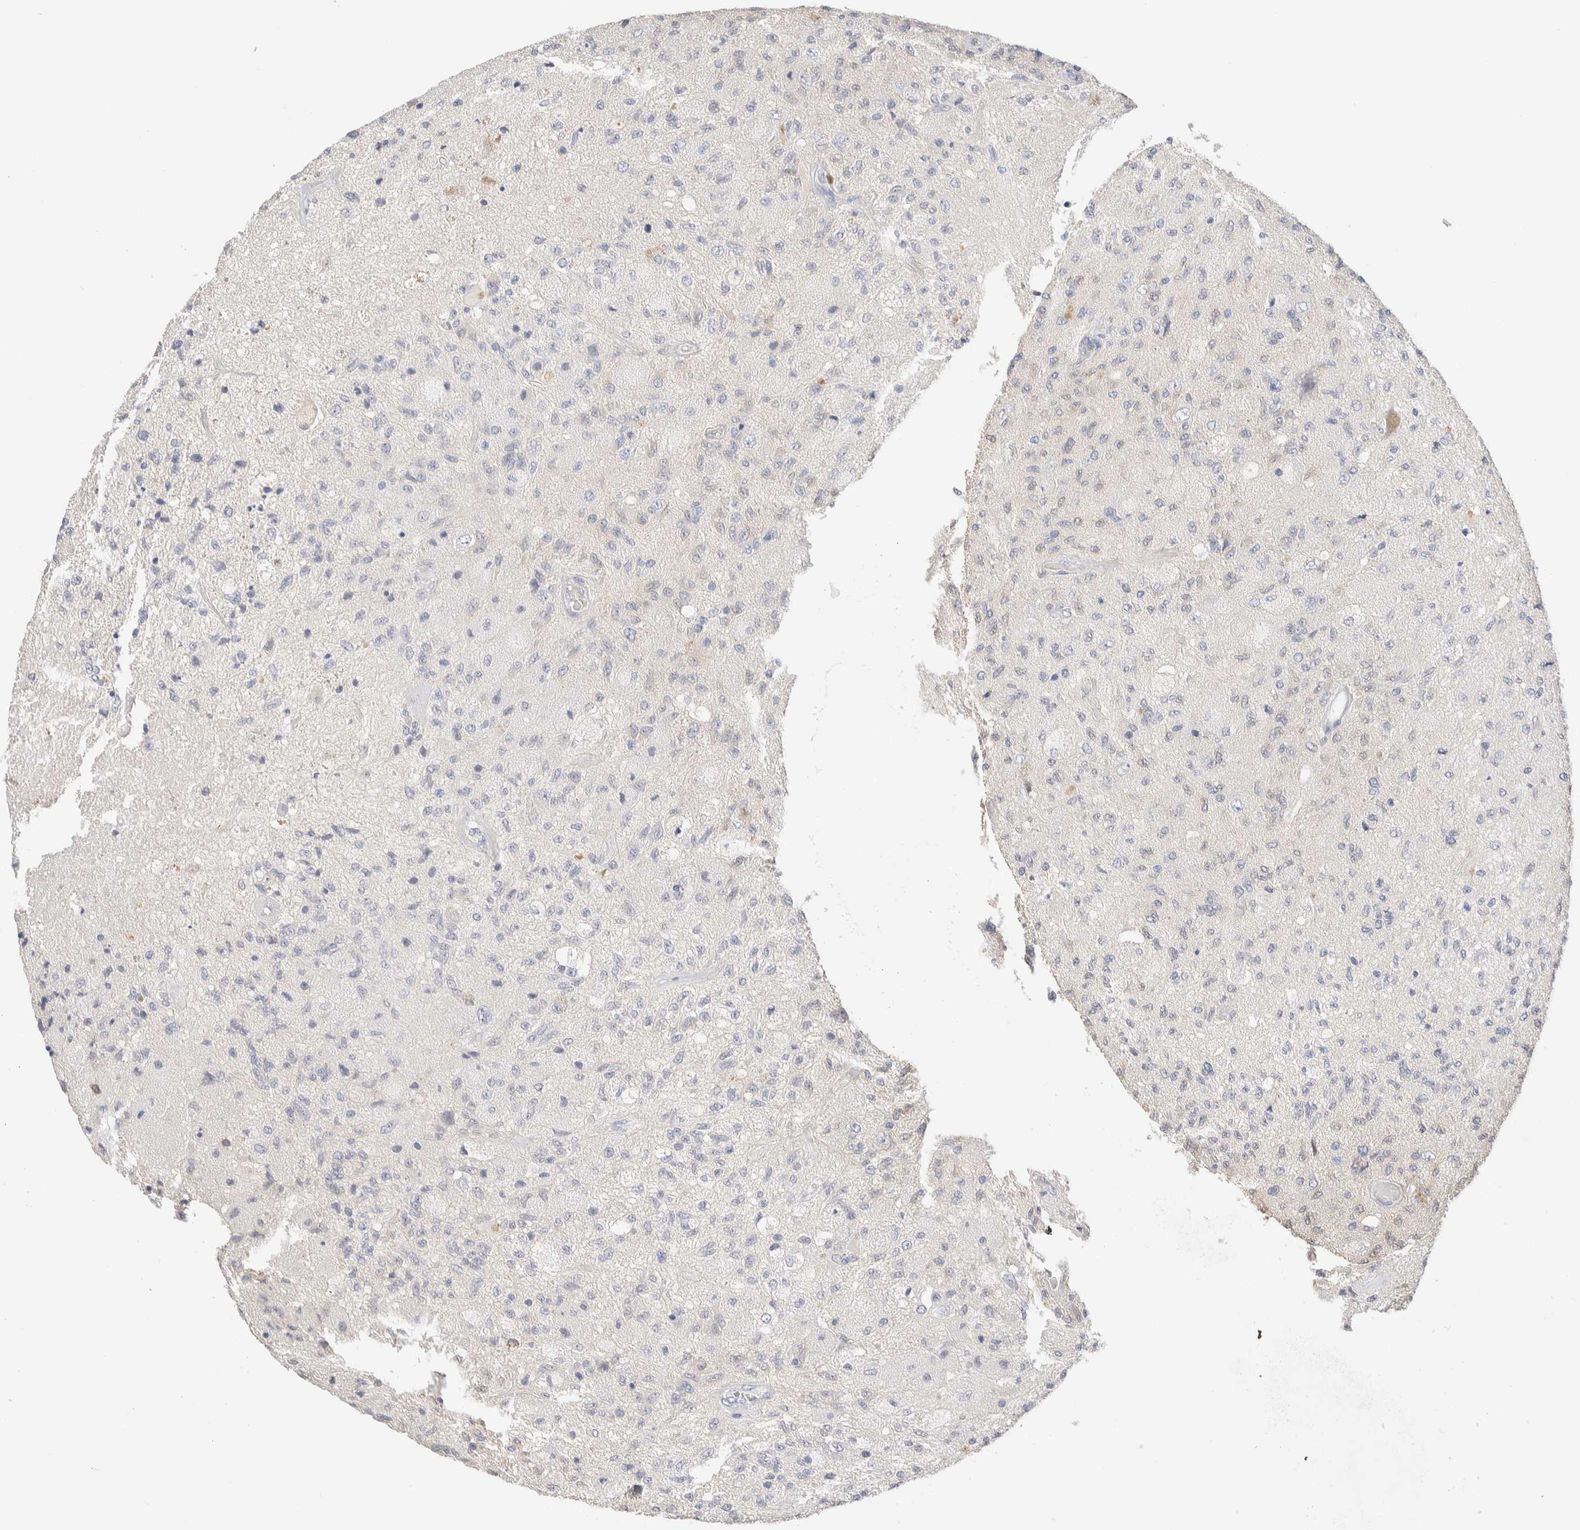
{"staining": {"intensity": "negative", "quantity": "none", "location": "none"}, "tissue": "glioma", "cell_type": "Tumor cells", "image_type": "cancer", "snomed": [{"axis": "morphology", "description": "Normal tissue, NOS"}, {"axis": "morphology", "description": "Glioma, malignant, High grade"}, {"axis": "topography", "description": "Cerebral cortex"}], "caption": "An IHC histopathology image of high-grade glioma (malignant) is shown. There is no staining in tumor cells of high-grade glioma (malignant).", "gene": "RIDA", "patient": {"sex": "male", "age": 77}}